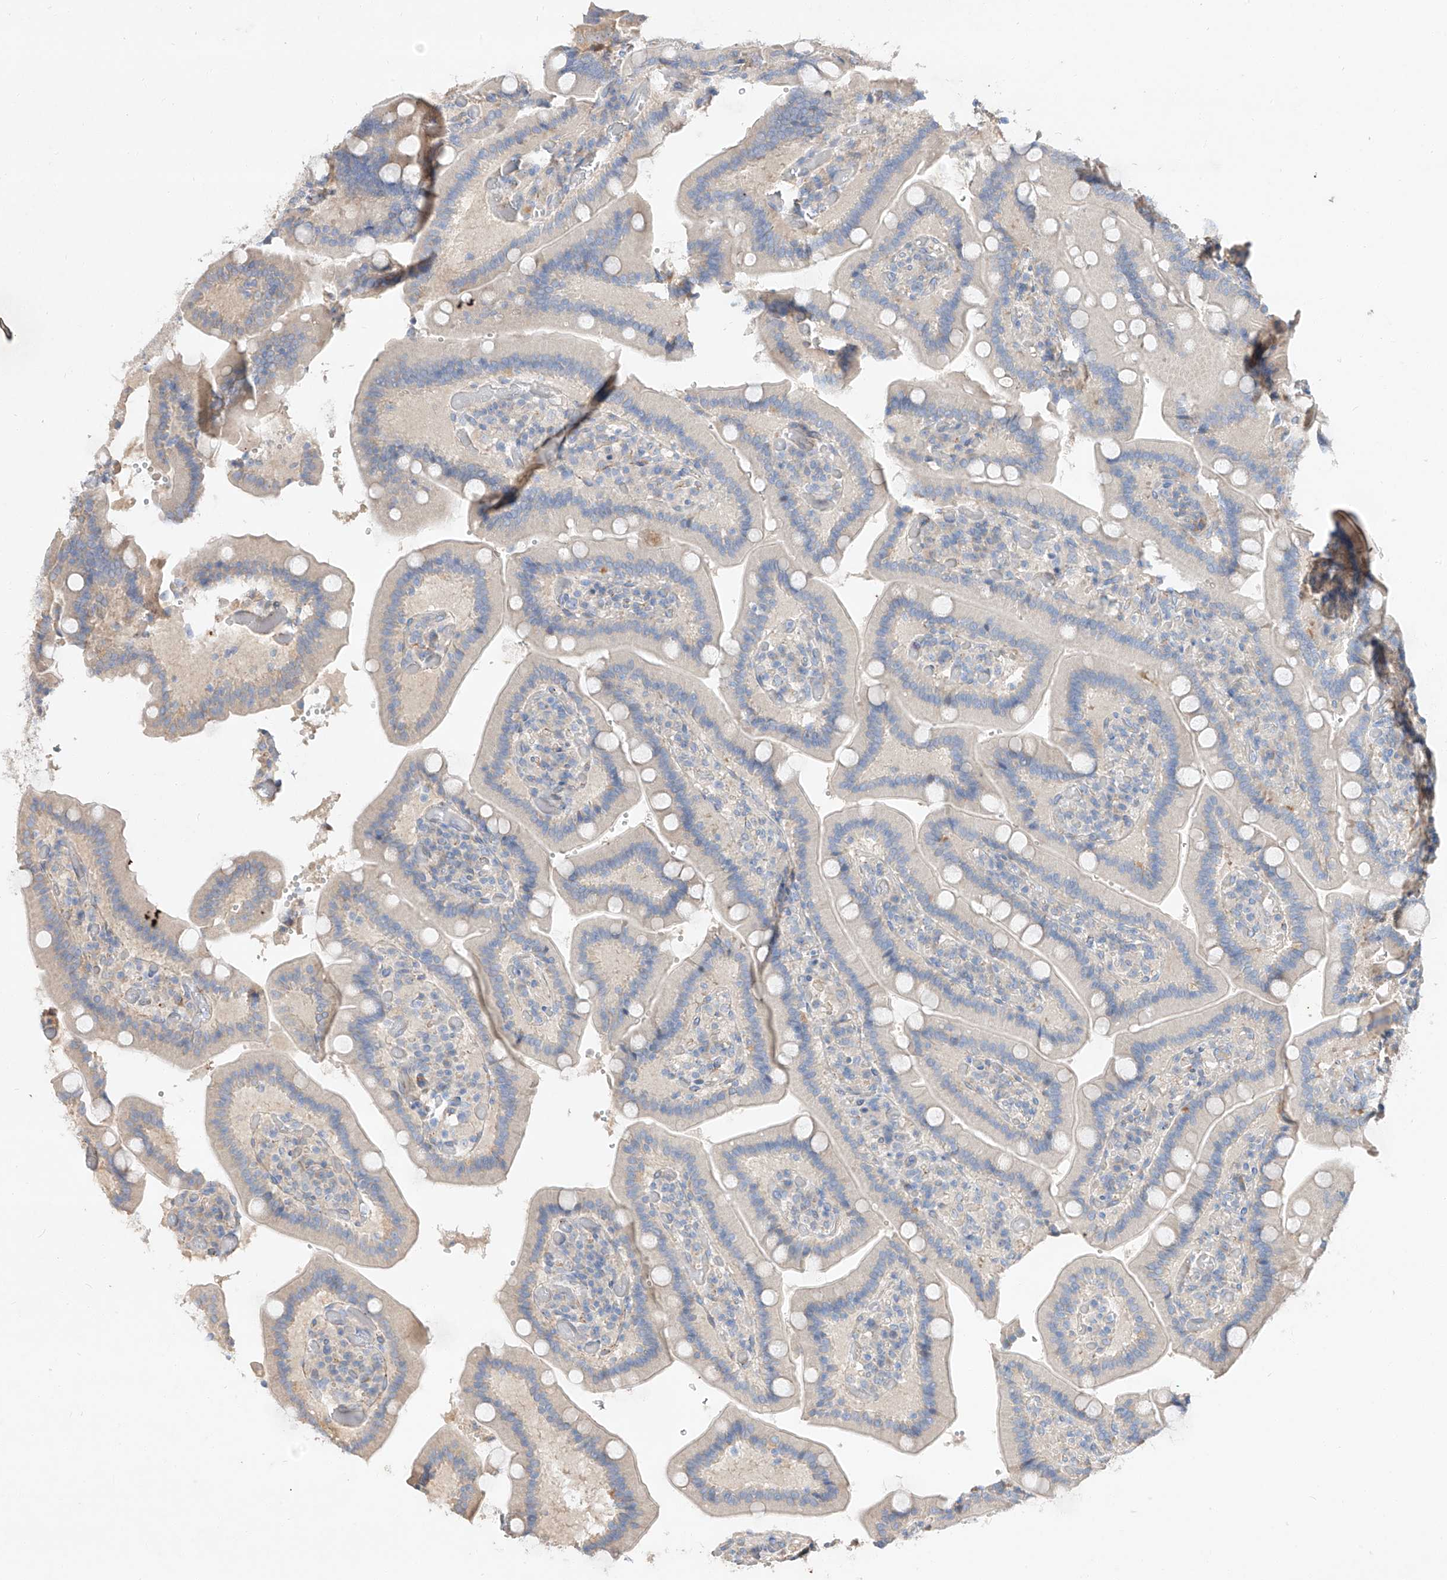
{"staining": {"intensity": "weak", "quantity": "<25%", "location": "cytoplasmic/membranous"}, "tissue": "duodenum", "cell_type": "Glandular cells", "image_type": "normal", "snomed": [{"axis": "morphology", "description": "Normal tissue, NOS"}, {"axis": "topography", "description": "Duodenum"}], "caption": "A high-resolution image shows immunohistochemistry staining of normal duodenum, which shows no significant staining in glandular cells.", "gene": "DIRAS3", "patient": {"sex": "female", "age": 62}}